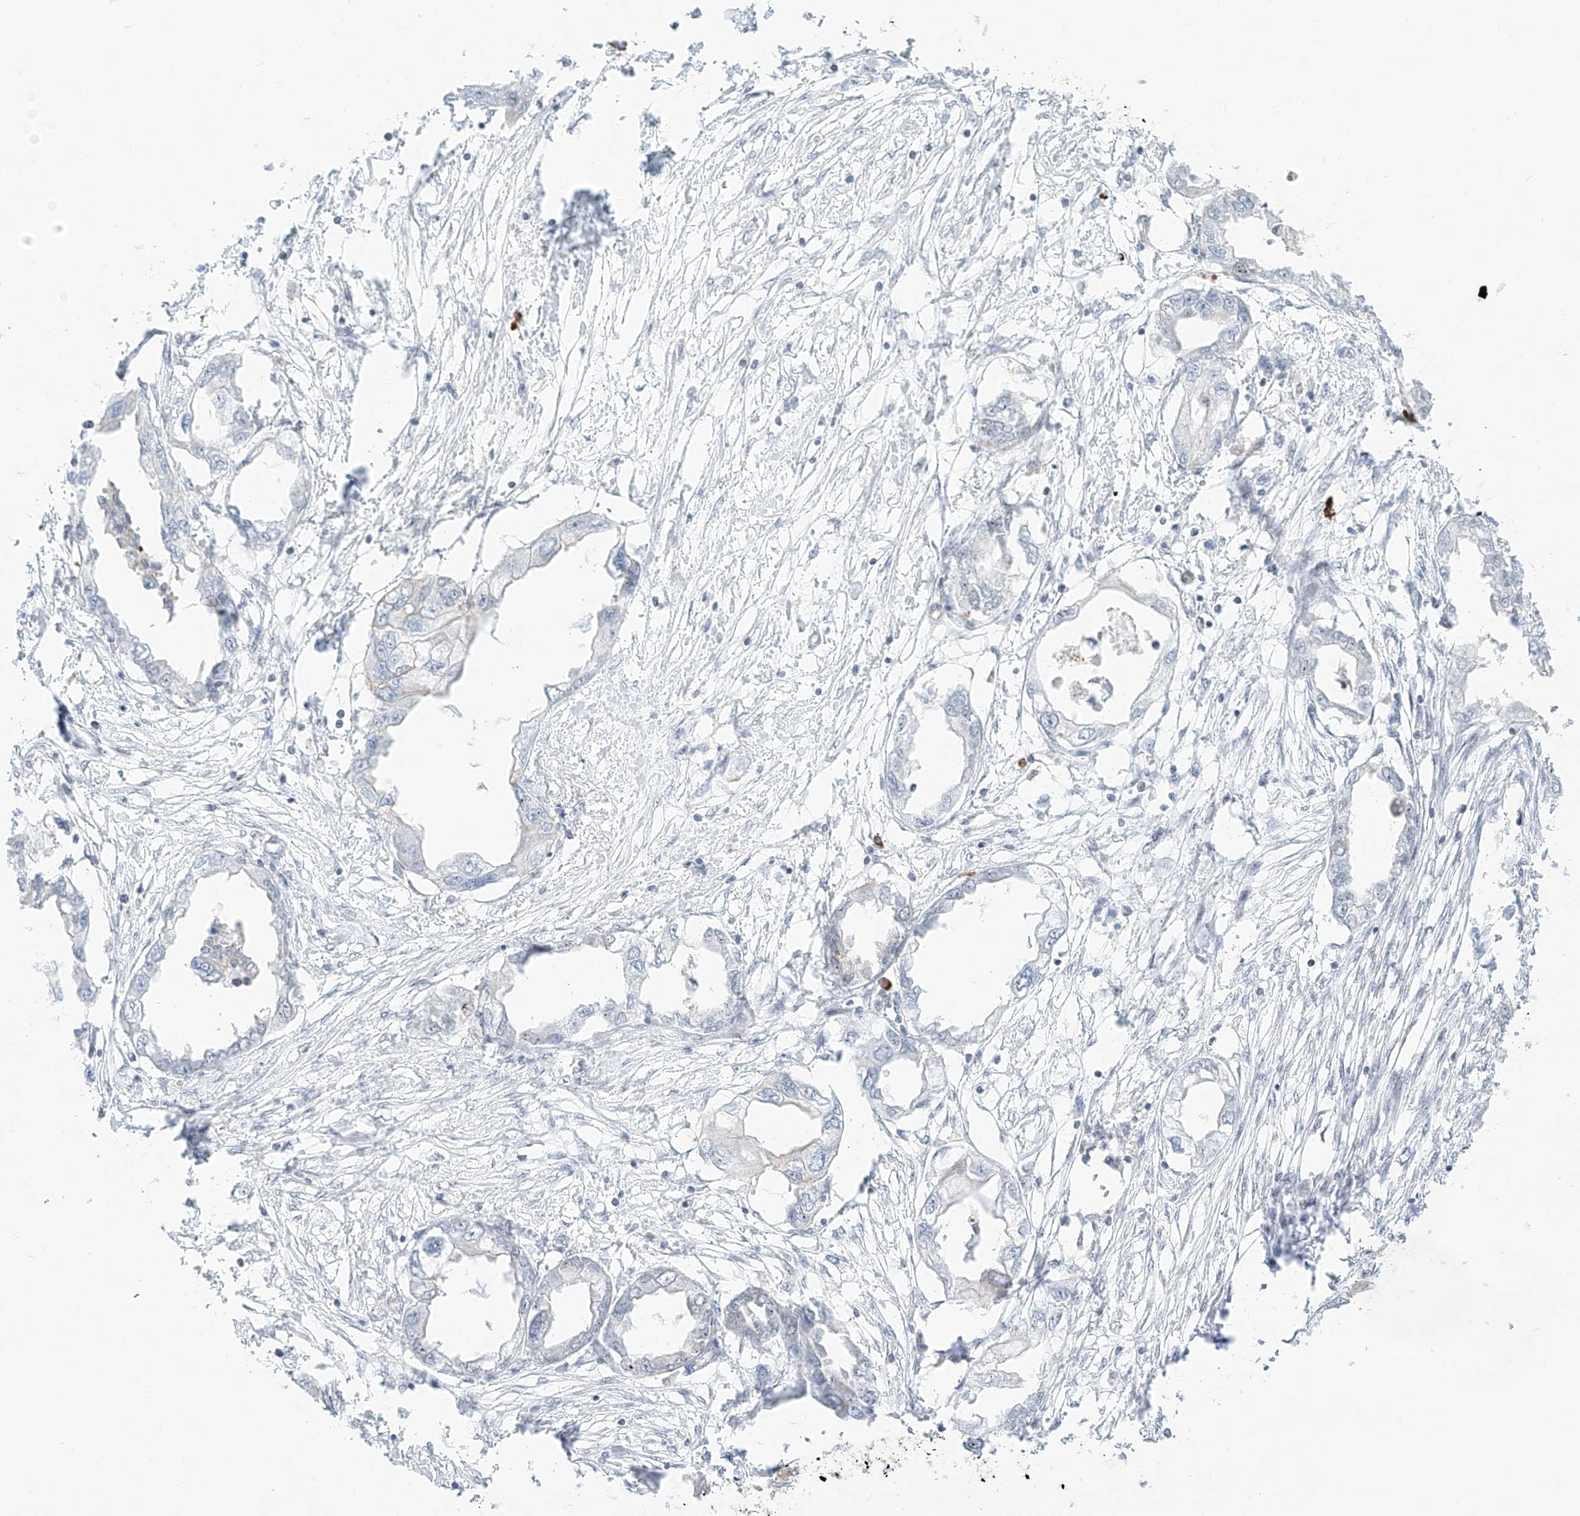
{"staining": {"intensity": "negative", "quantity": "none", "location": "none"}, "tissue": "endometrial cancer", "cell_type": "Tumor cells", "image_type": "cancer", "snomed": [{"axis": "morphology", "description": "Adenocarcinoma, NOS"}, {"axis": "morphology", "description": "Adenocarcinoma, metastatic, NOS"}, {"axis": "topography", "description": "Adipose tissue"}, {"axis": "topography", "description": "Endometrium"}], "caption": "The immunohistochemistry micrograph has no significant positivity in tumor cells of endometrial metastatic adenocarcinoma tissue.", "gene": "ZNF512", "patient": {"sex": "female", "age": 67}}